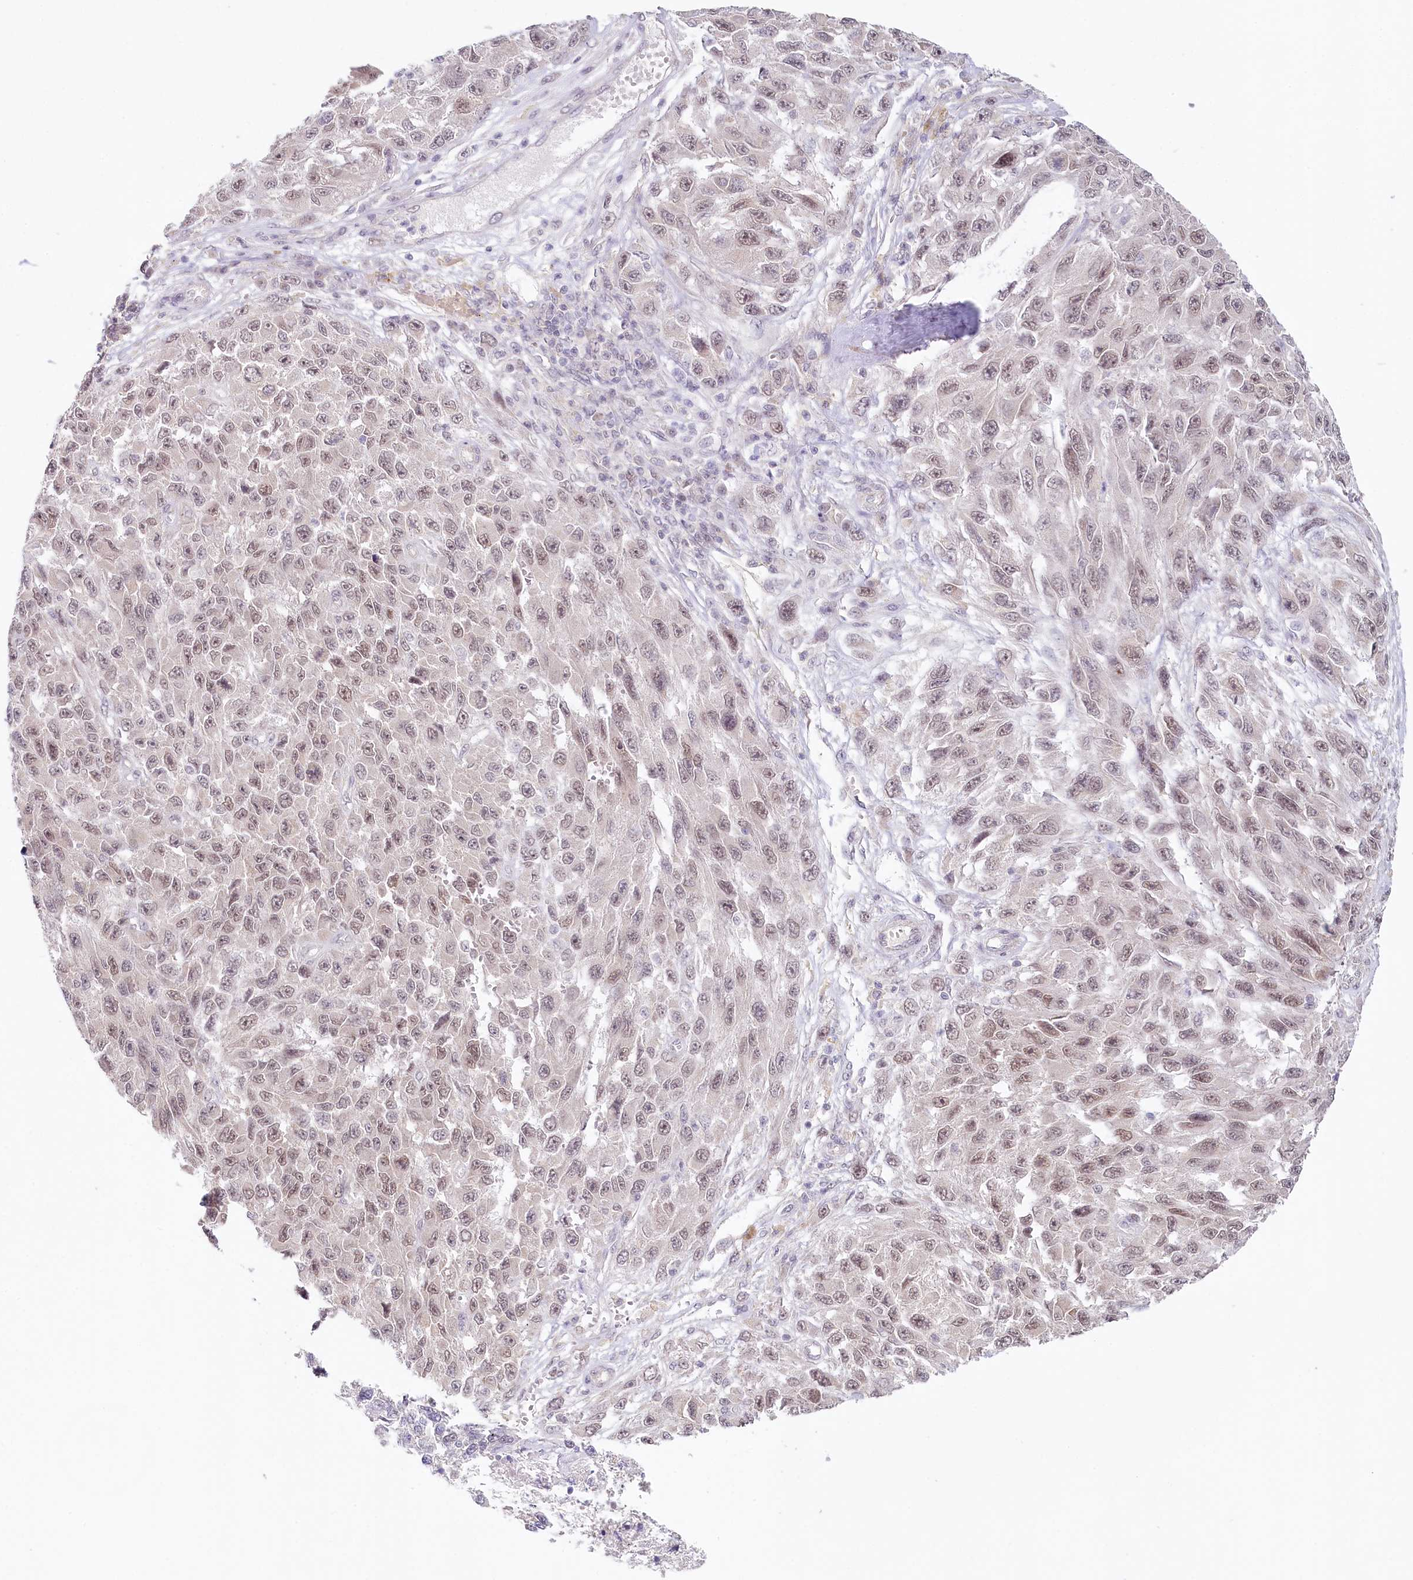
{"staining": {"intensity": "weak", "quantity": ">75%", "location": "nuclear"}, "tissue": "melanoma", "cell_type": "Tumor cells", "image_type": "cancer", "snomed": [{"axis": "morphology", "description": "Normal tissue, NOS"}, {"axis": "morphology", "description": "Malignant melanoma, NOS"}, {"axis": "topography", "description": "Skin"}], "caption": "Immunohistochemistry photomicrograph of neoplastic tissue: melanoma stained using immunohistochemistry (IHC) demonstrates low levels of weak protein expression localized specifically in the nuclear of tumor cells, appearing as a nuclear brown color.", "gene": "AMTN", "patient": {"sex": "female", "age": 96}}